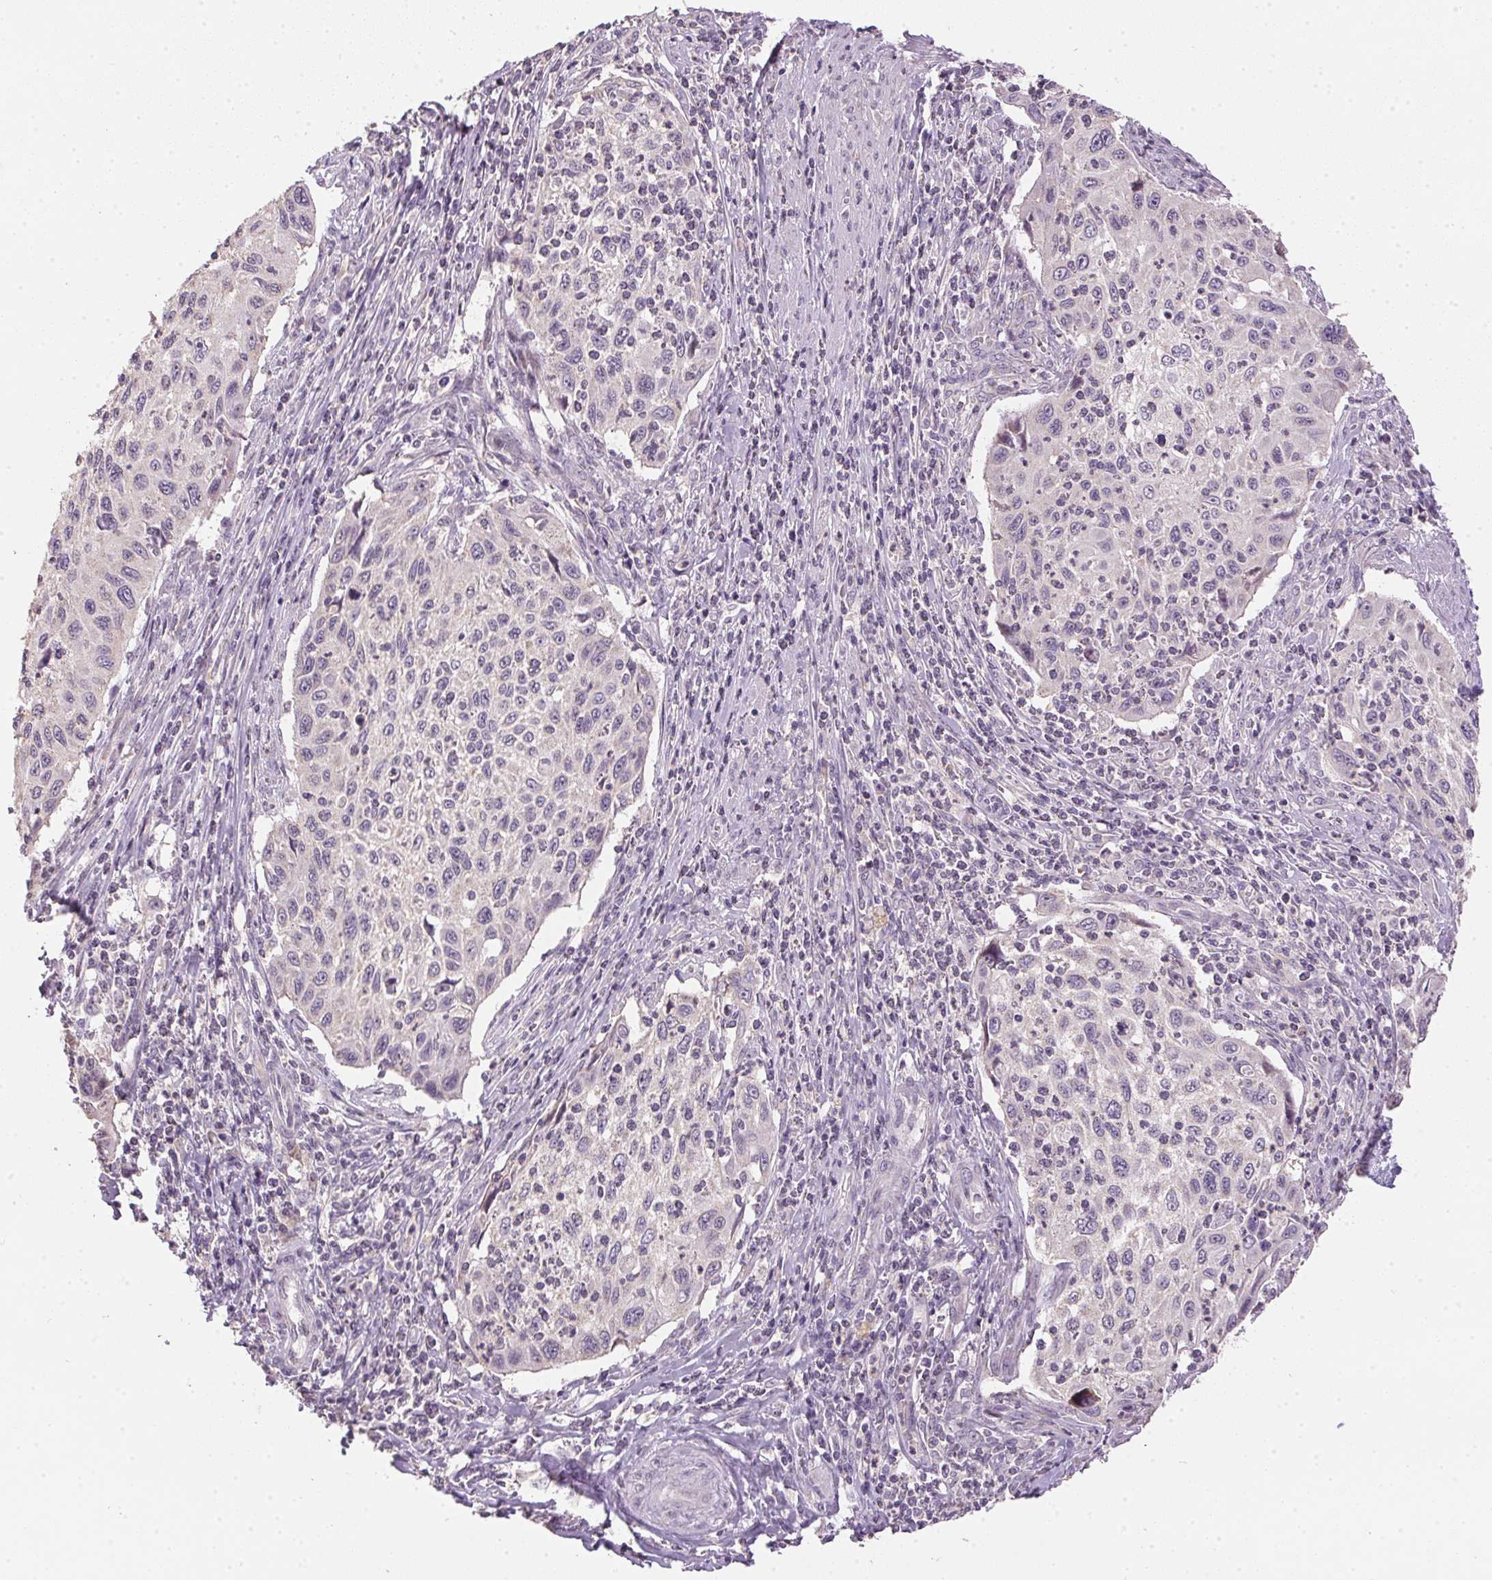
{"staining": {"intensity": "negative", "quantity": "none", "location": "none"}, "tissue": "cervical cancer", "cell_type": "Tumor cells", "image_type": "cancer", "snomed": [{"axis": "morphology", "description": "Squamous cell carcinoma, NOS"}, {"axis": "topography", "description": "Cervix"}], "caption": "Cervical cancer (squamous cell carcinoma) was stained to show a protein in brown. There is no significant expression in tumor cells.", "gene": "SPACA9", "patient": {"sex": "female", "age": 70}}